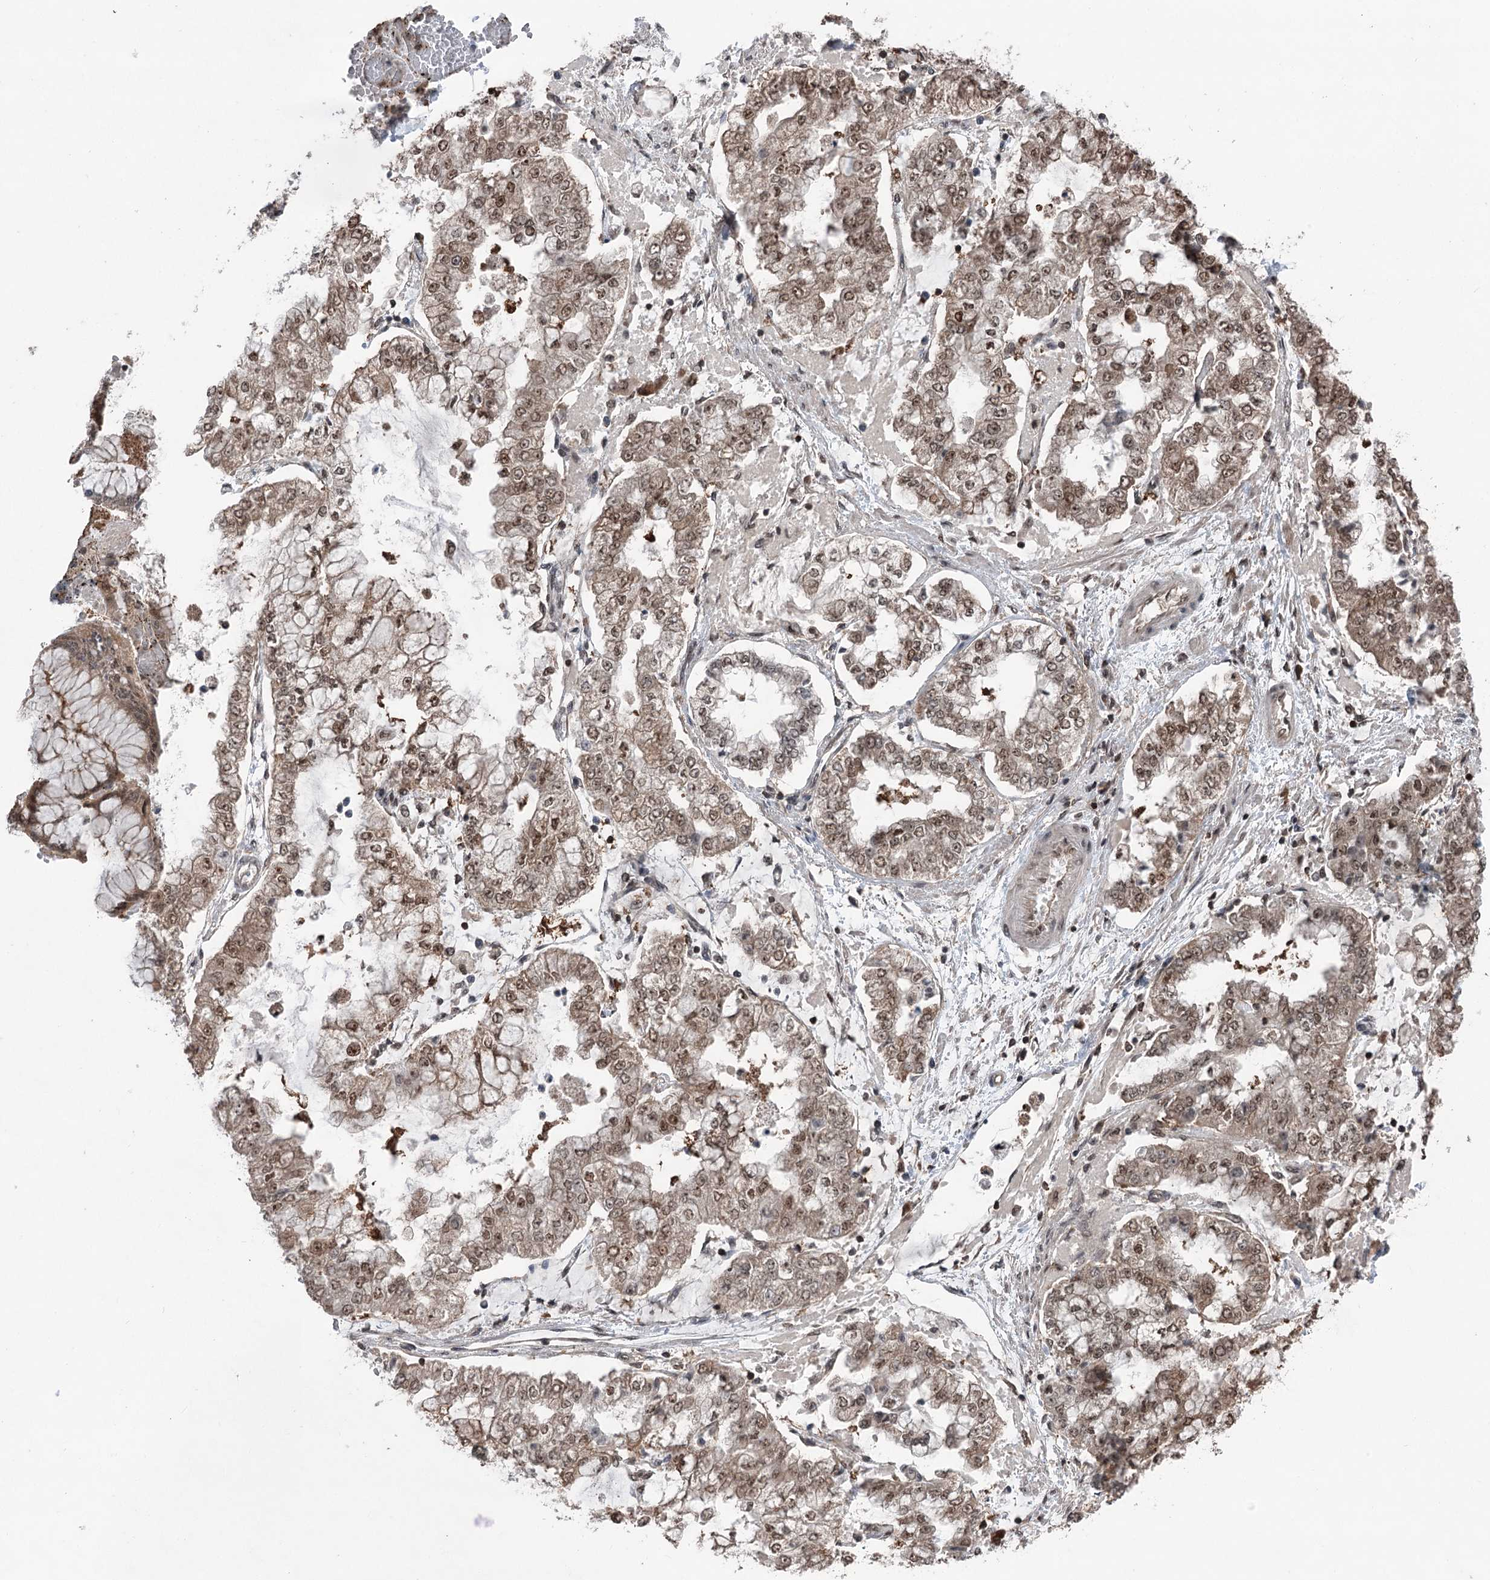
{"staining": {"intensity": "moderate", "quantity": ">75%", "location": "cytoplasmic/membranous,nuclear"}, "tissue": "stomach cancer", "cell_type": "Tumor cells", "image_type": "cancer", "snomed": [{"axis": "morphology", "description": "Adenocarcinoma, NOS"}, {"axis": "topography", "description": "Stomach"}], "caption": "IHC (DAB) staining of stomach adenocarcinoma reveals moderate cytoplasmic/membranous and nuclear protein positivity in about >75% of tumor cells. The protein is stained brown, and the nuclei are stained in blue (DAB (3,3'-diaminobenzidine) IHC with brightfield microscopy, high magnification).", "gene": "CCSER2", "patient": {"sex": "male", "age": 76}}